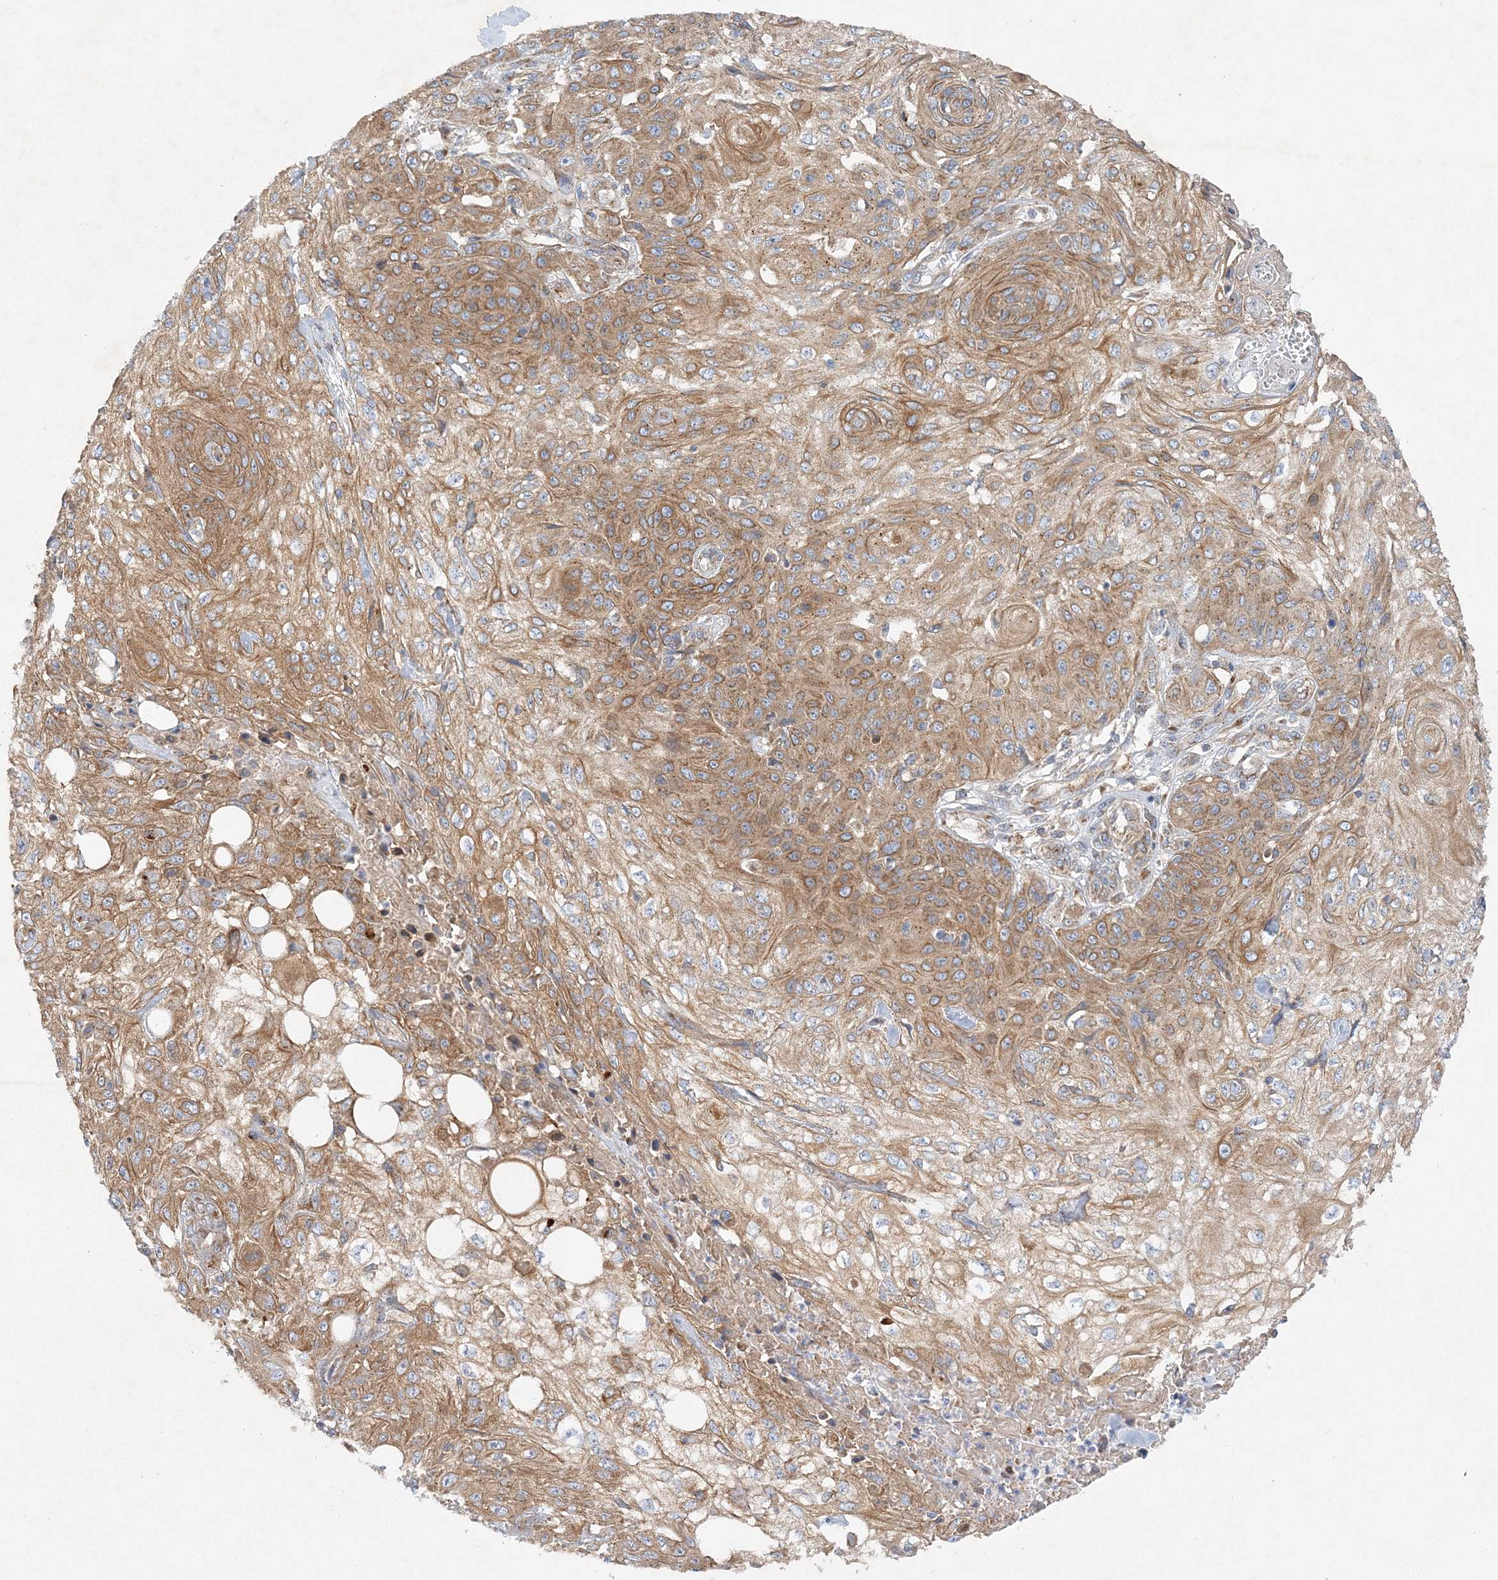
{"staining": {"intensity": "moderate", "quantity": ">75%", "location": "cytoplasmic/membranous"}, "tissue": "skin cancer", "cell_type": "Tumor cells", "image_type": "cancer", "snomed": [{"axis": "morphology", "description": "Squamous cell carcinoma, NOS"}, {"axis": "morphology", "description": "Squamous cell carcinoma, metastatic, NOS"}, {"axis": "topography", "description": "Skin"}, {"axis": "topography", "description": "Lymph node"}], "caption": "Tumor cells display moderate cytoplasmic/membranous expression in about >75% of cells in skin metastatic squamous cell carcinoma.", "gene": "SEC23IP", "patient": {"sex": "male", "age": 75}}